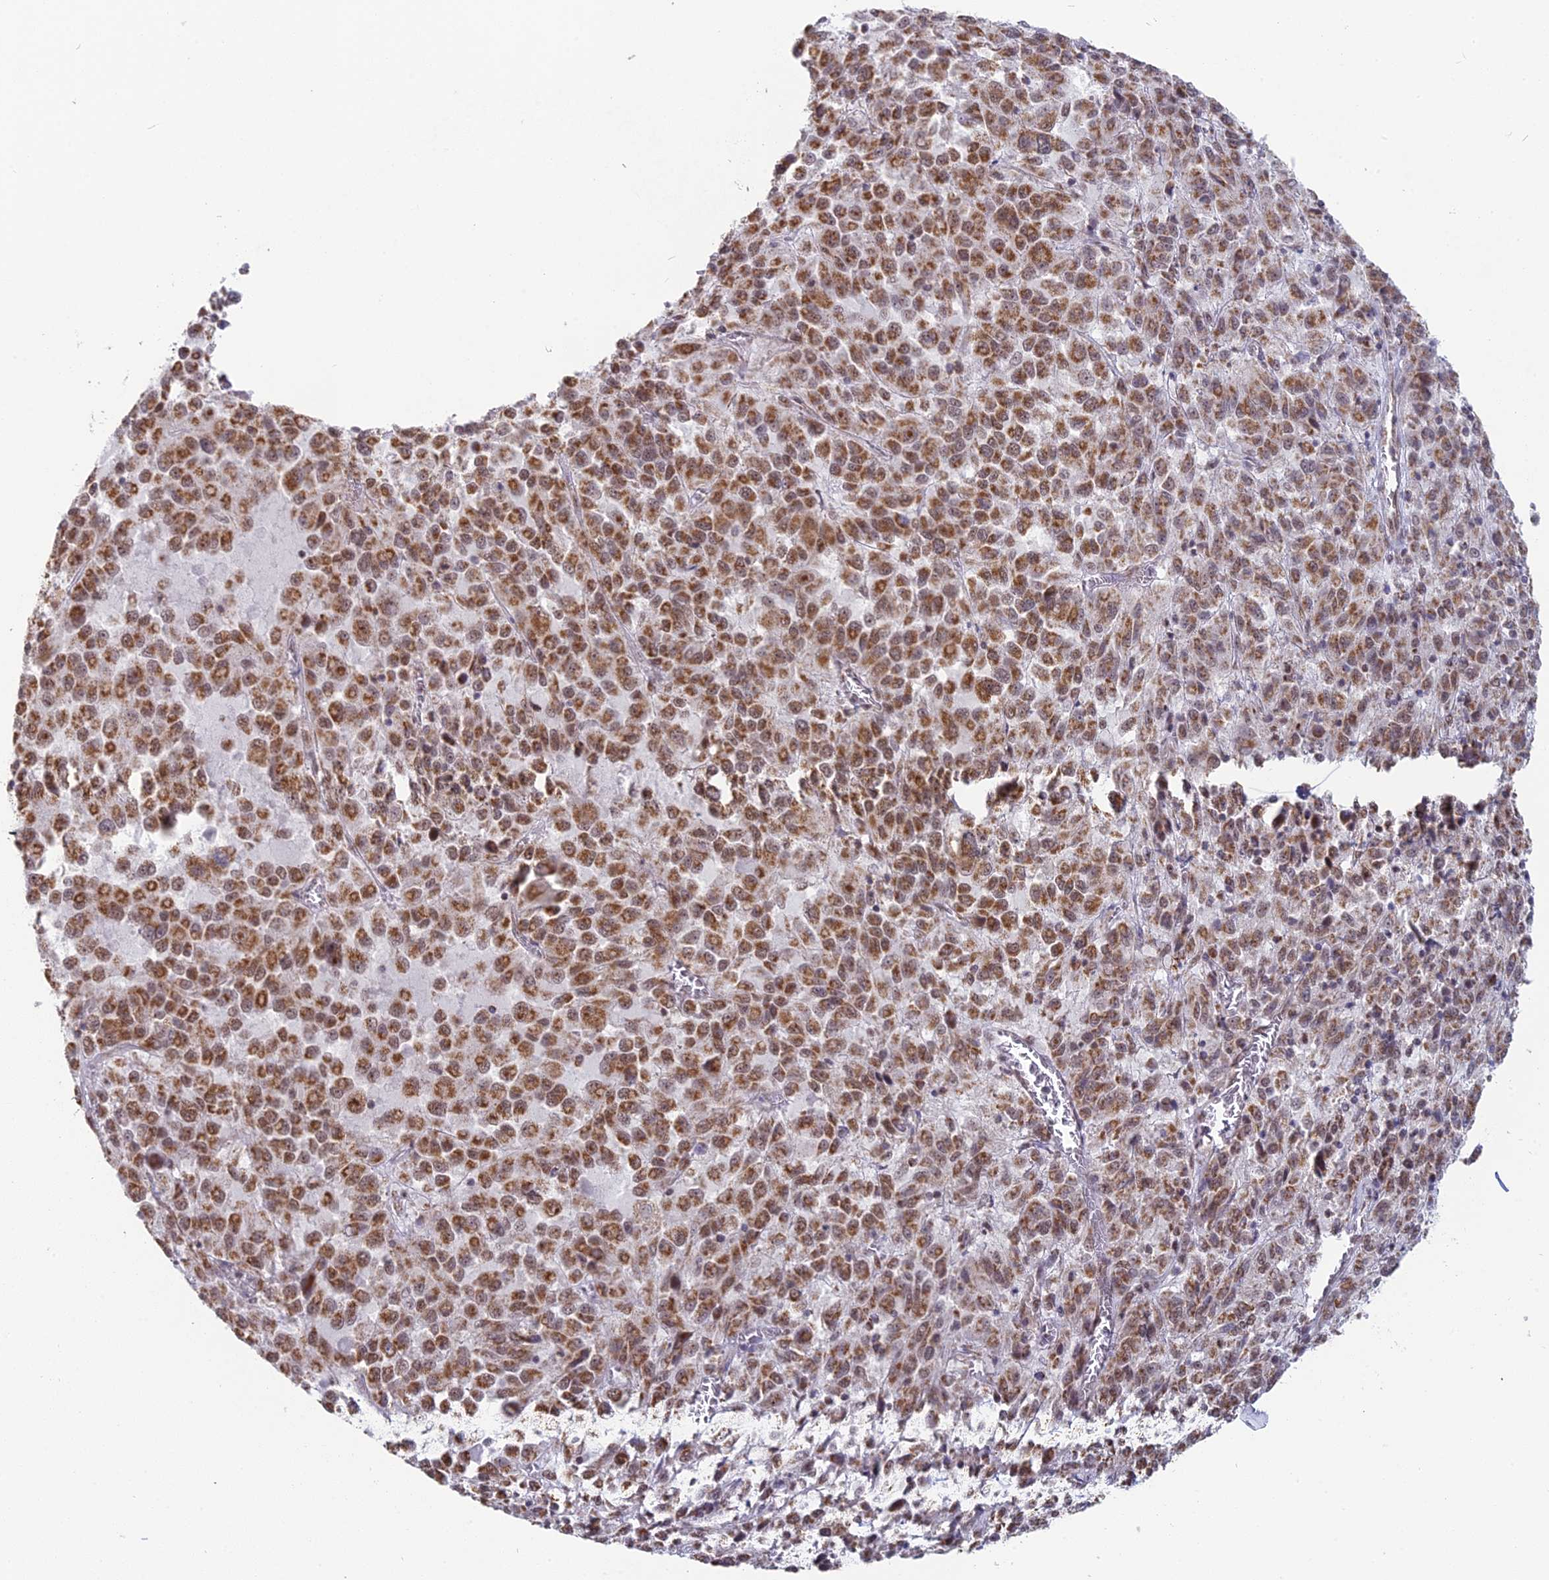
{"staining": {"intensity": "moderate", "quantity": ">75%", "location": "cytoplasmic/membranous"}, "tissue": "melanoma", "cell_type": "Tumor cells", "image_type": "cancer", "snomed": [{"axis": "morphology", "description": "Malignant melanoma, Metastatic site"}, {"axis": "topography", "description": "Lung"}], "caption": "The image displays staining of melanoma, revealing moderate cytoplasmic/membranous protein positivity (brown color) within tumor cells. (brown staining indicates protein expression, while blue staining denotes nuclei).", "gene": "ARHGAP40", "patient": {"sex": "male", "age": 64}}